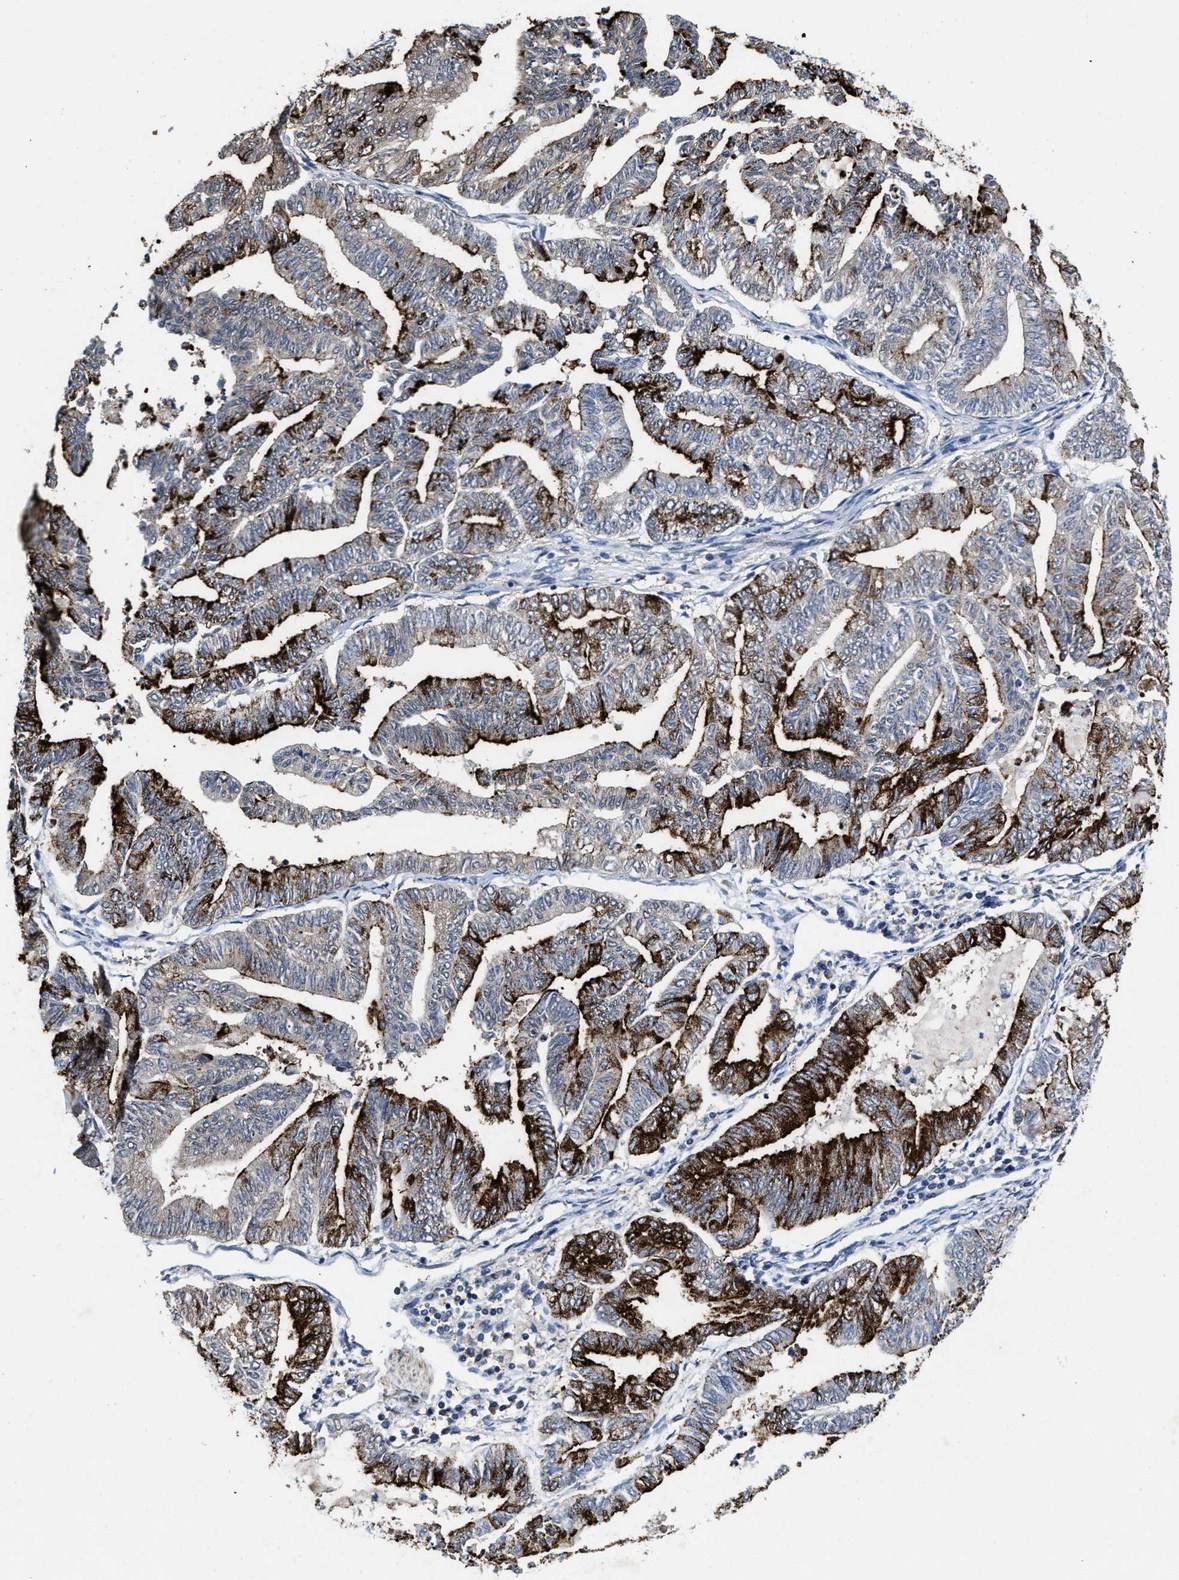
{"staining": {"intensity": "strong", "quantity": "25%-75%", "location": "cytoplasmic/membranous"}, "tissue": "endometrial cancer", "cell_type": "Tumor cells", "image_type": "cancer", "snomed": [{"axis": "morphology", "description": "Adenocarcinoma, NOS"}, {"axis": "topography", "description": "Endometrium"}], "caption": "This photomicrograph demonstrates IHC staining of endometrial adenocarcinoma, with high strong cytoplasmic/membranous staining in about 25%-75% of tumor cells.", "gene": "KIF12", "patient": {"sex": "female", "age": 79}}